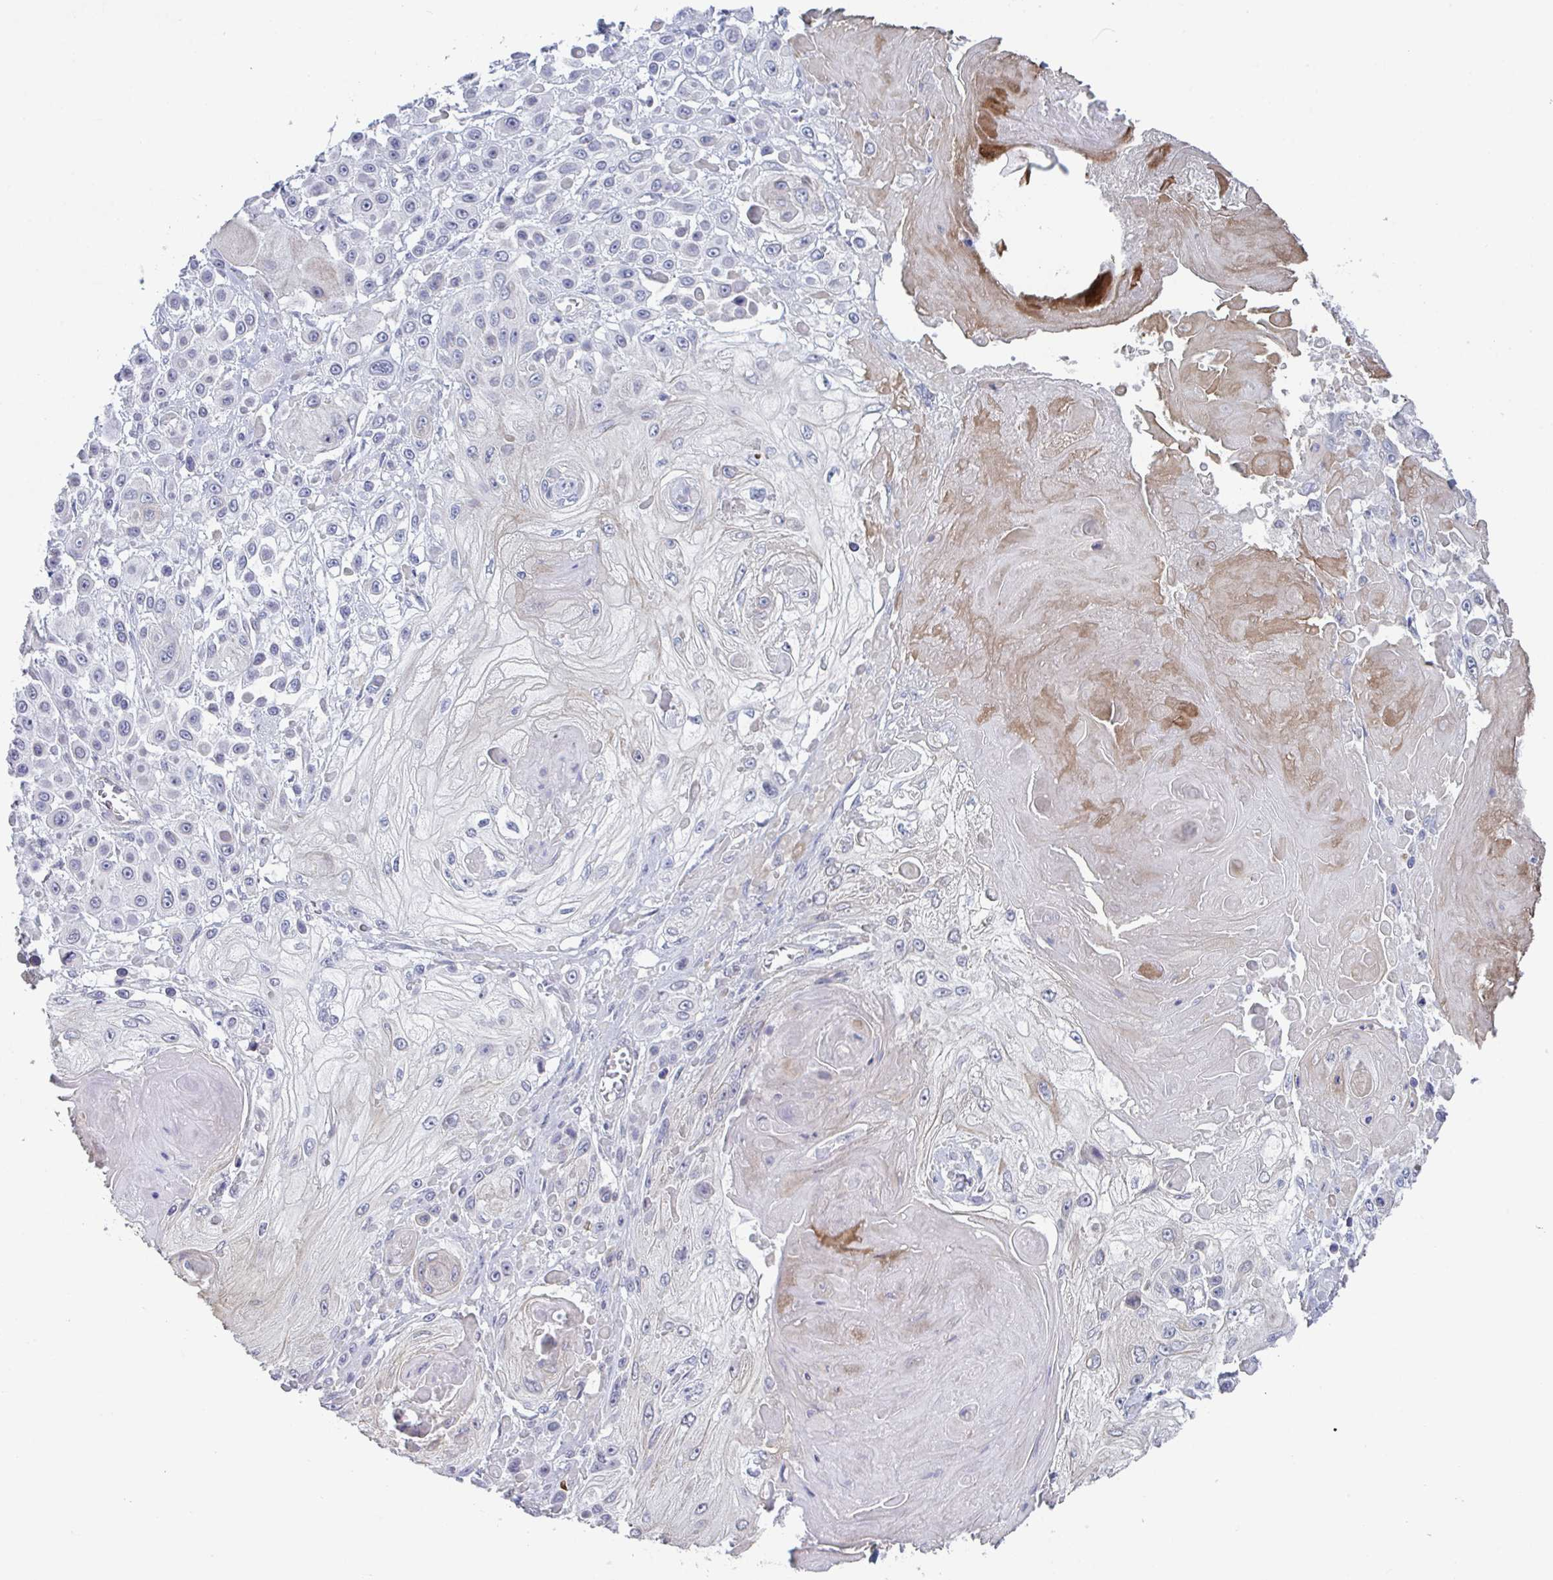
{"staining": {"intensity": "negative", "quantity": "none", "location": "none"}, "tissue": "skin cancer", "cell_type": "Tumor cells", "image_type": "cancer", "snomed": [{"axis": "morphology", "description": "Squamous cell carcinoma, NOS"}, {"axis": "topography", "description": "Skin"}], "caption": "Tumor cells are negative for brown protein staining in skin cancer (squamous cell carcinoma). (DAB immunohistochemistry (IHC) with hematoxylin counter stain).", "gene": "STK26", "patient": {"sex": "male", "age": 67}}